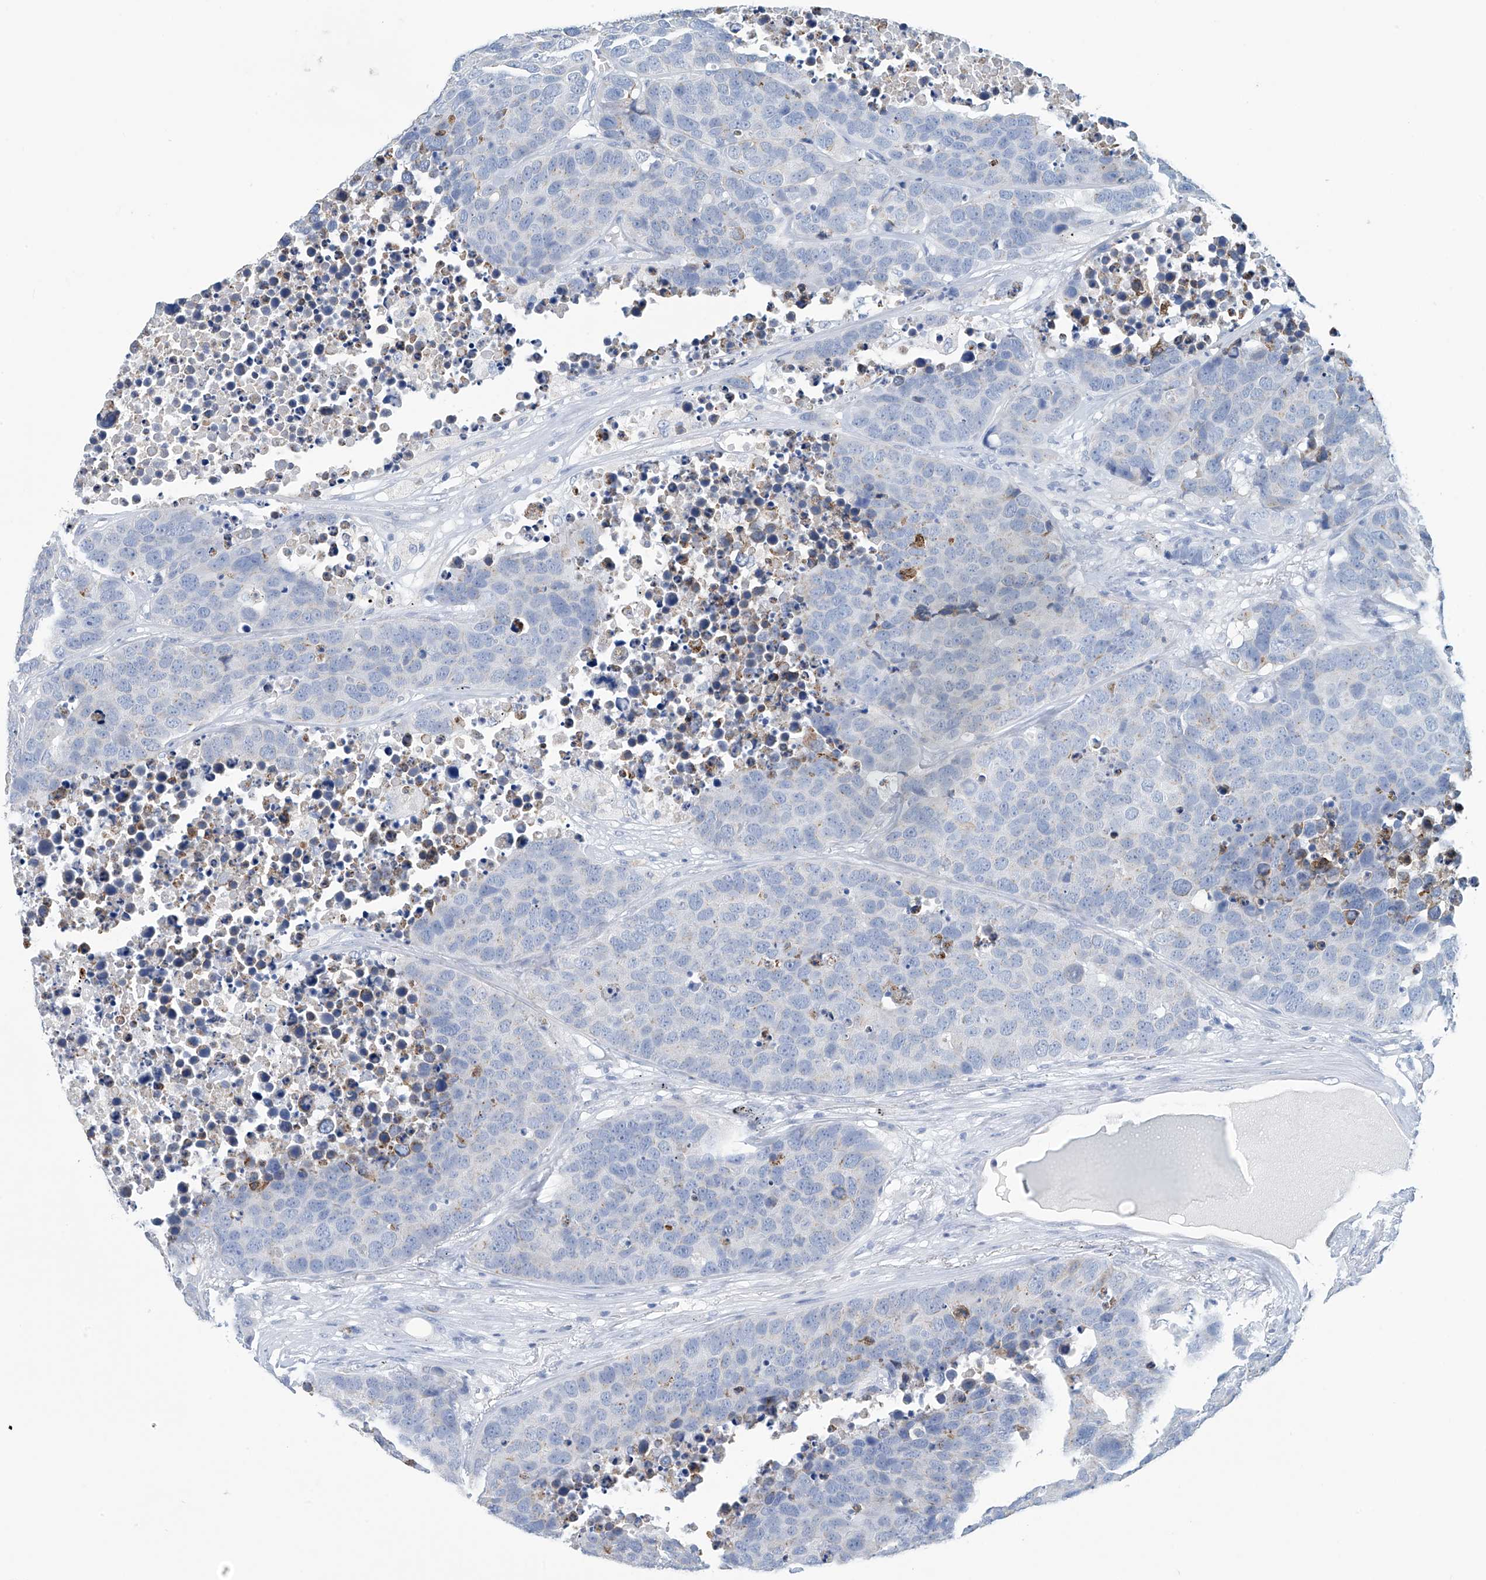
{"staining": {"intensity": "negative", "quantity": "none", "location": "none"}, "tissue": "carcinoid", "cell_type": "Tumor cells", "image_type": "cancer", "snomed": [{"axis": "morphology", "description": "Carcinoid, malignant, NOS"}, {"axis": "topography", "description": "Lung"}], "caption": "IHC micrograph of neoplastic tissue: carcinoid stained with DAB (3,3'-diaminobenzidine) displays no significant protein expression in tumor cells.", "gene": "DSP", "patient": {"sex": "male", "age": 60}}